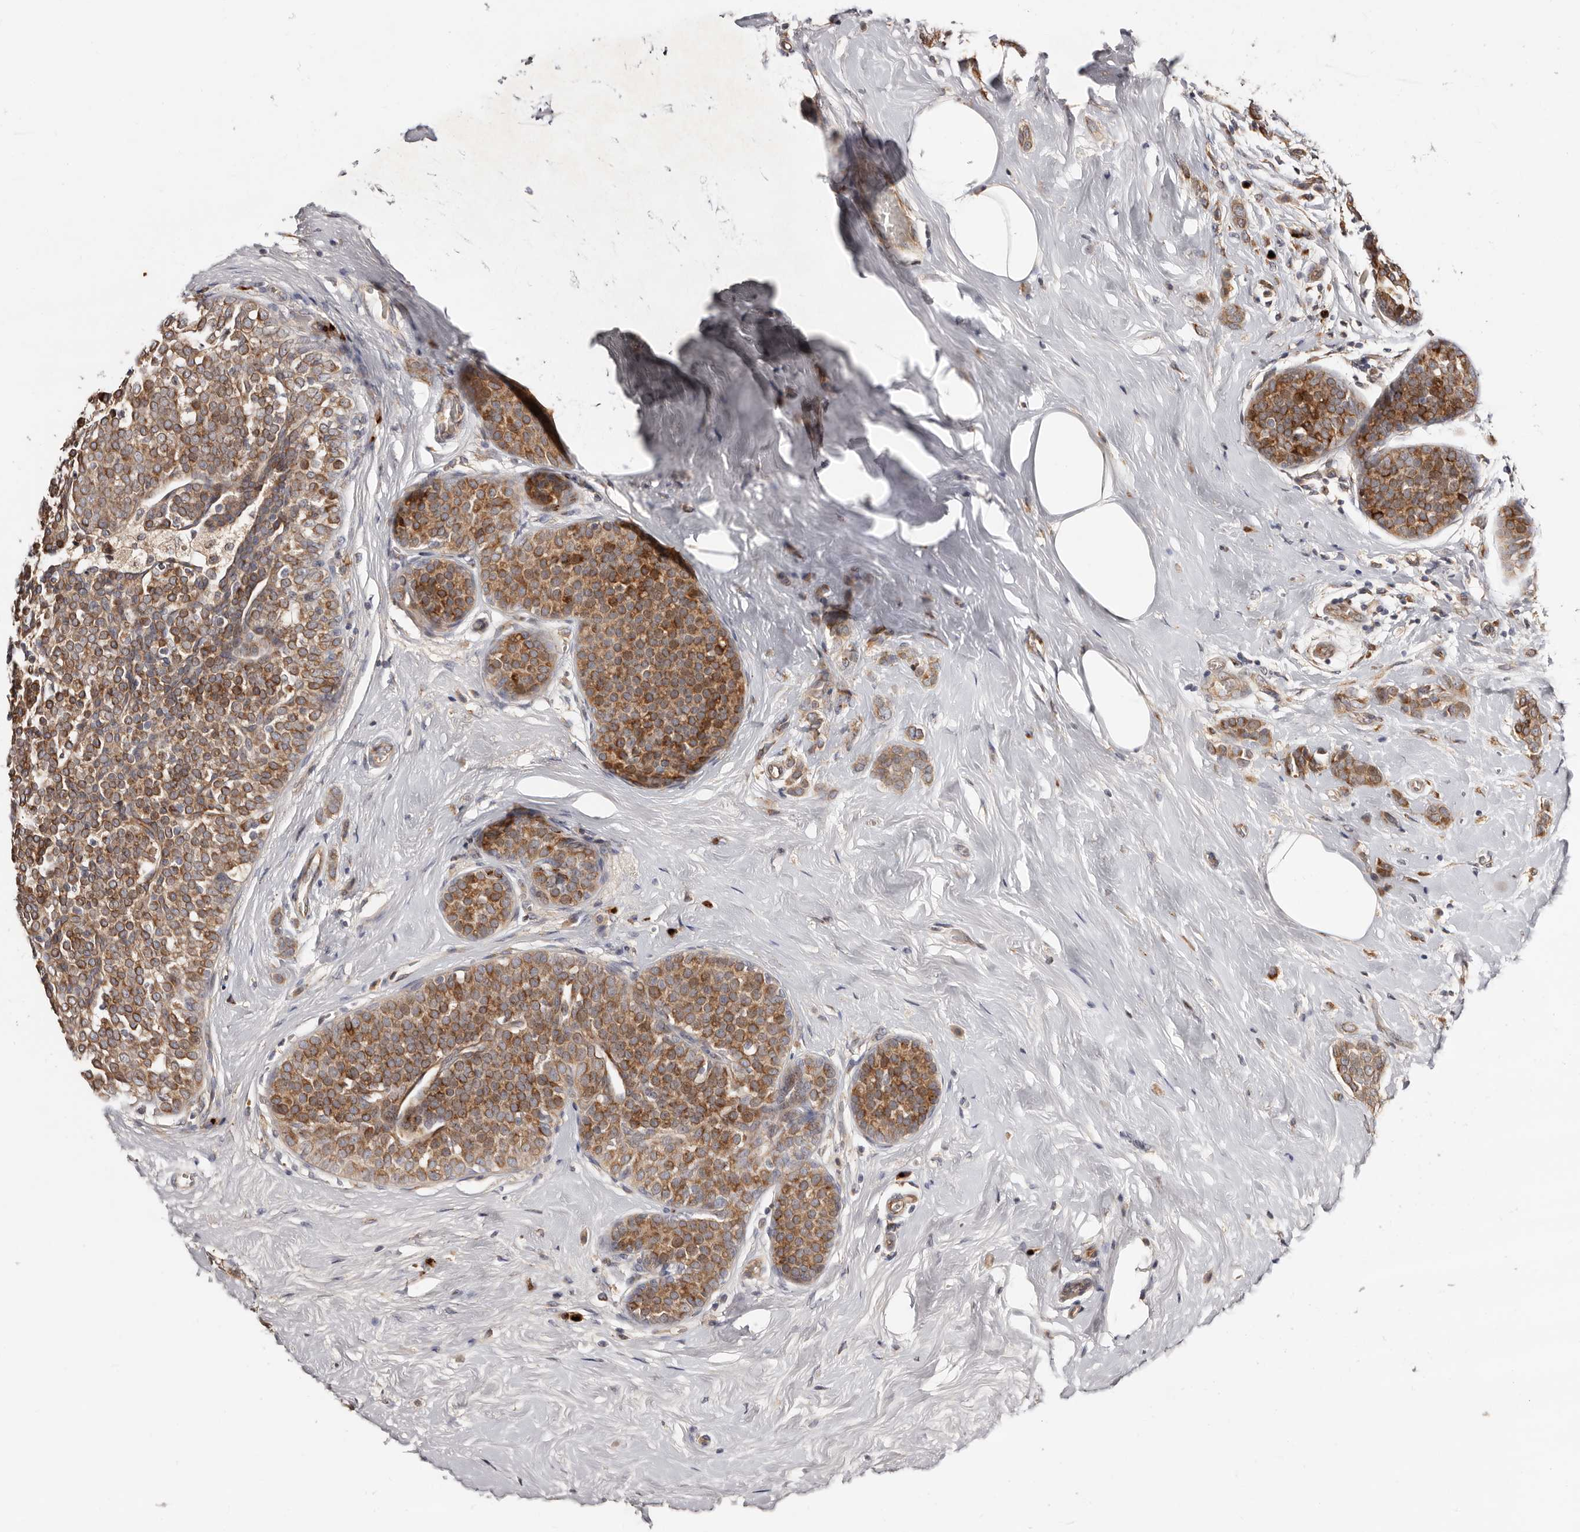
{"staining": {"intensity": "moderate", "quantity": ">75%", "location": "cytoplasmic/membranous"}, "tissue": "breast cancer", "cell_type": "Tumor cells", "image_type": "cancer", "snomed": [{"axis": "morphology", "description": "Lobular carcinoma, in situ"}, {"axis": "morphology", "description": "Lobular carcinoma"}, {"axis": "topography", "description": "Breast"}], "caption": "This histopathology image shows immunohistochemistry (IHC) staining of breast cancer (lobular carcinoma in situ), with medium moderate cytoplasmic/membranous expression in about >75% of tumor cells.", "gene": "DACT2", "patient": {"sex": "female", "age": 41}}